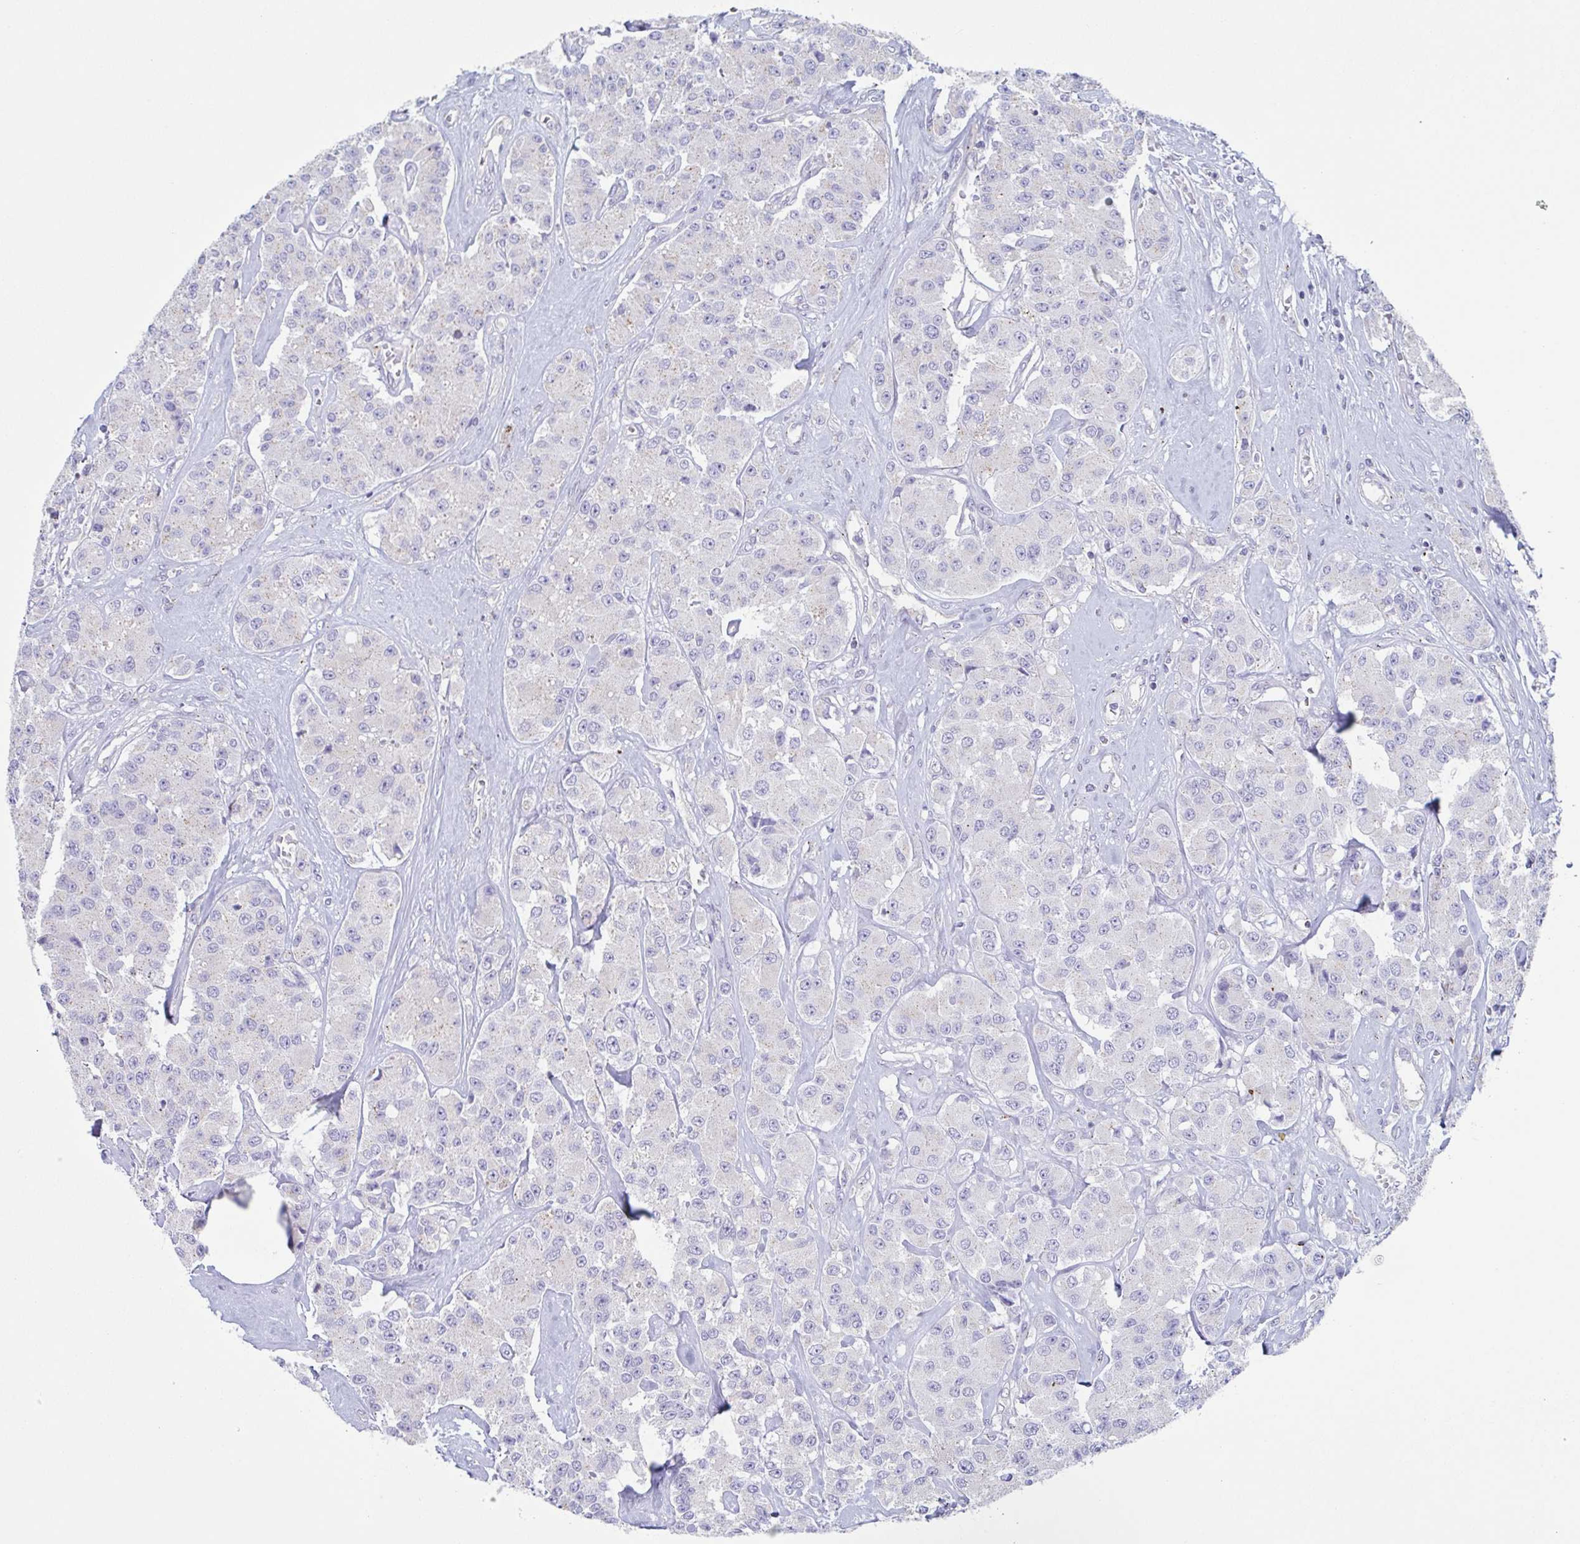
{"staining": {"intensity": "negative", "quantity": "none", "location": "none"}, "tissue": "carcinoid", "cell_type": "Tumor cells", "image_type": "cancer", "snomed": [{"axis": "morphology", "description": "Carcinoid, malignant, NOS"}, {"axis": "topography", "description": "Pancreas"}], "caption": "Immunohistochemical staining of carcinoid displays no significant positivity in tumor cells. (Brightfield microscopy of DAB (3,3'-diaminobenzidine) immunohistochemistry at high magnification).", "gene": "CHMP5", "patient": {"sex": "male", "age": 41}}